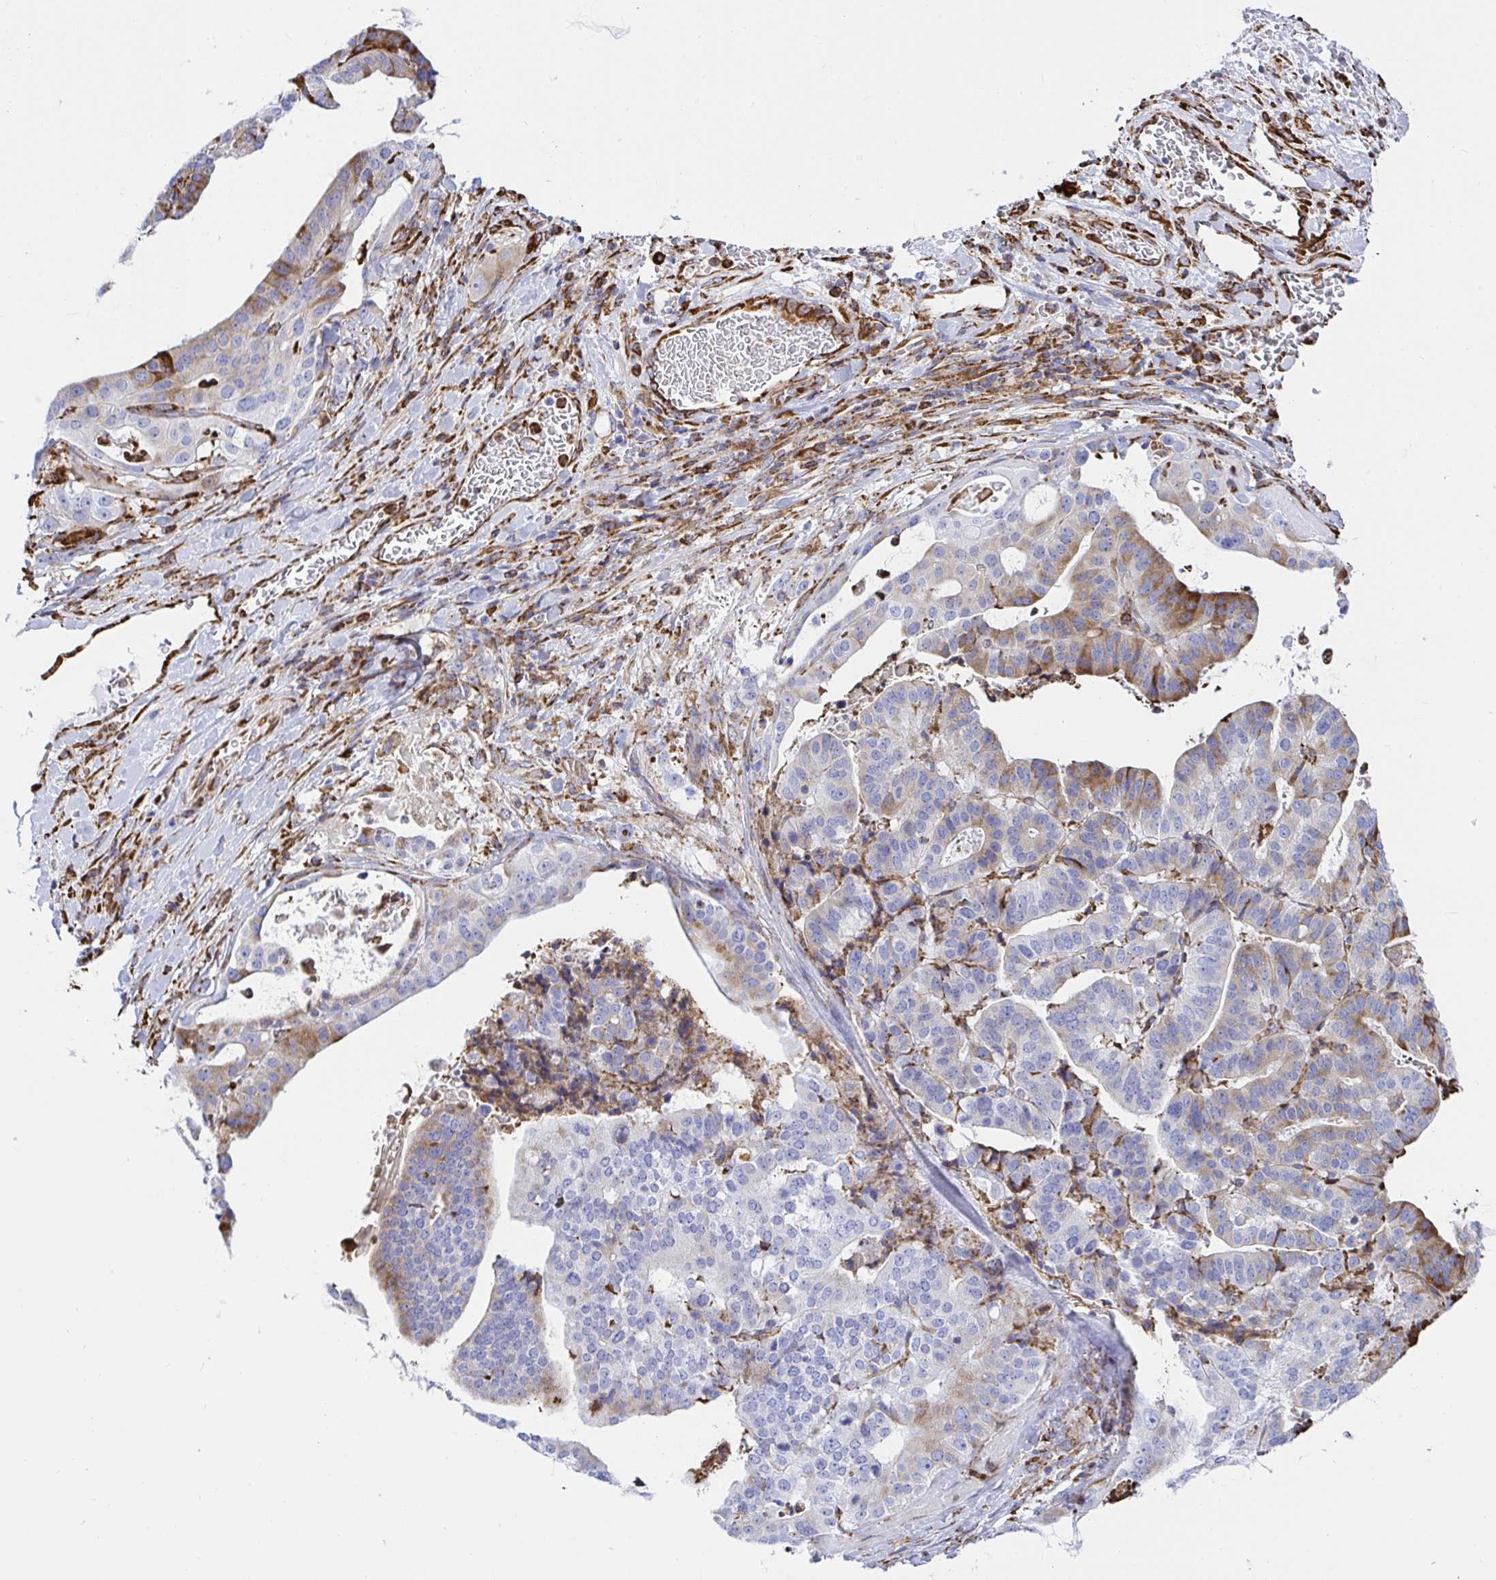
{"staining": {"intensity": "weak", "quantity": "<25%", "location": "cytoplasmic/membranous"}, "tissue": "stomach cancer", "cell_type": "Tumor cells", "image_type": "cancer", "snomed": [{"axis": "morphology", "description": "Adenocarcinoma, NOS"}, {"axis": "topography", "description": "Stomach"}], "caption": "The immunohistochemistry (IHC) micrograph has no significant positivity in tumor cells of adenocarcinoma (stomach) tissue.", "gene": "CLGN", "patient": {"sex": "male", "age": 48}}